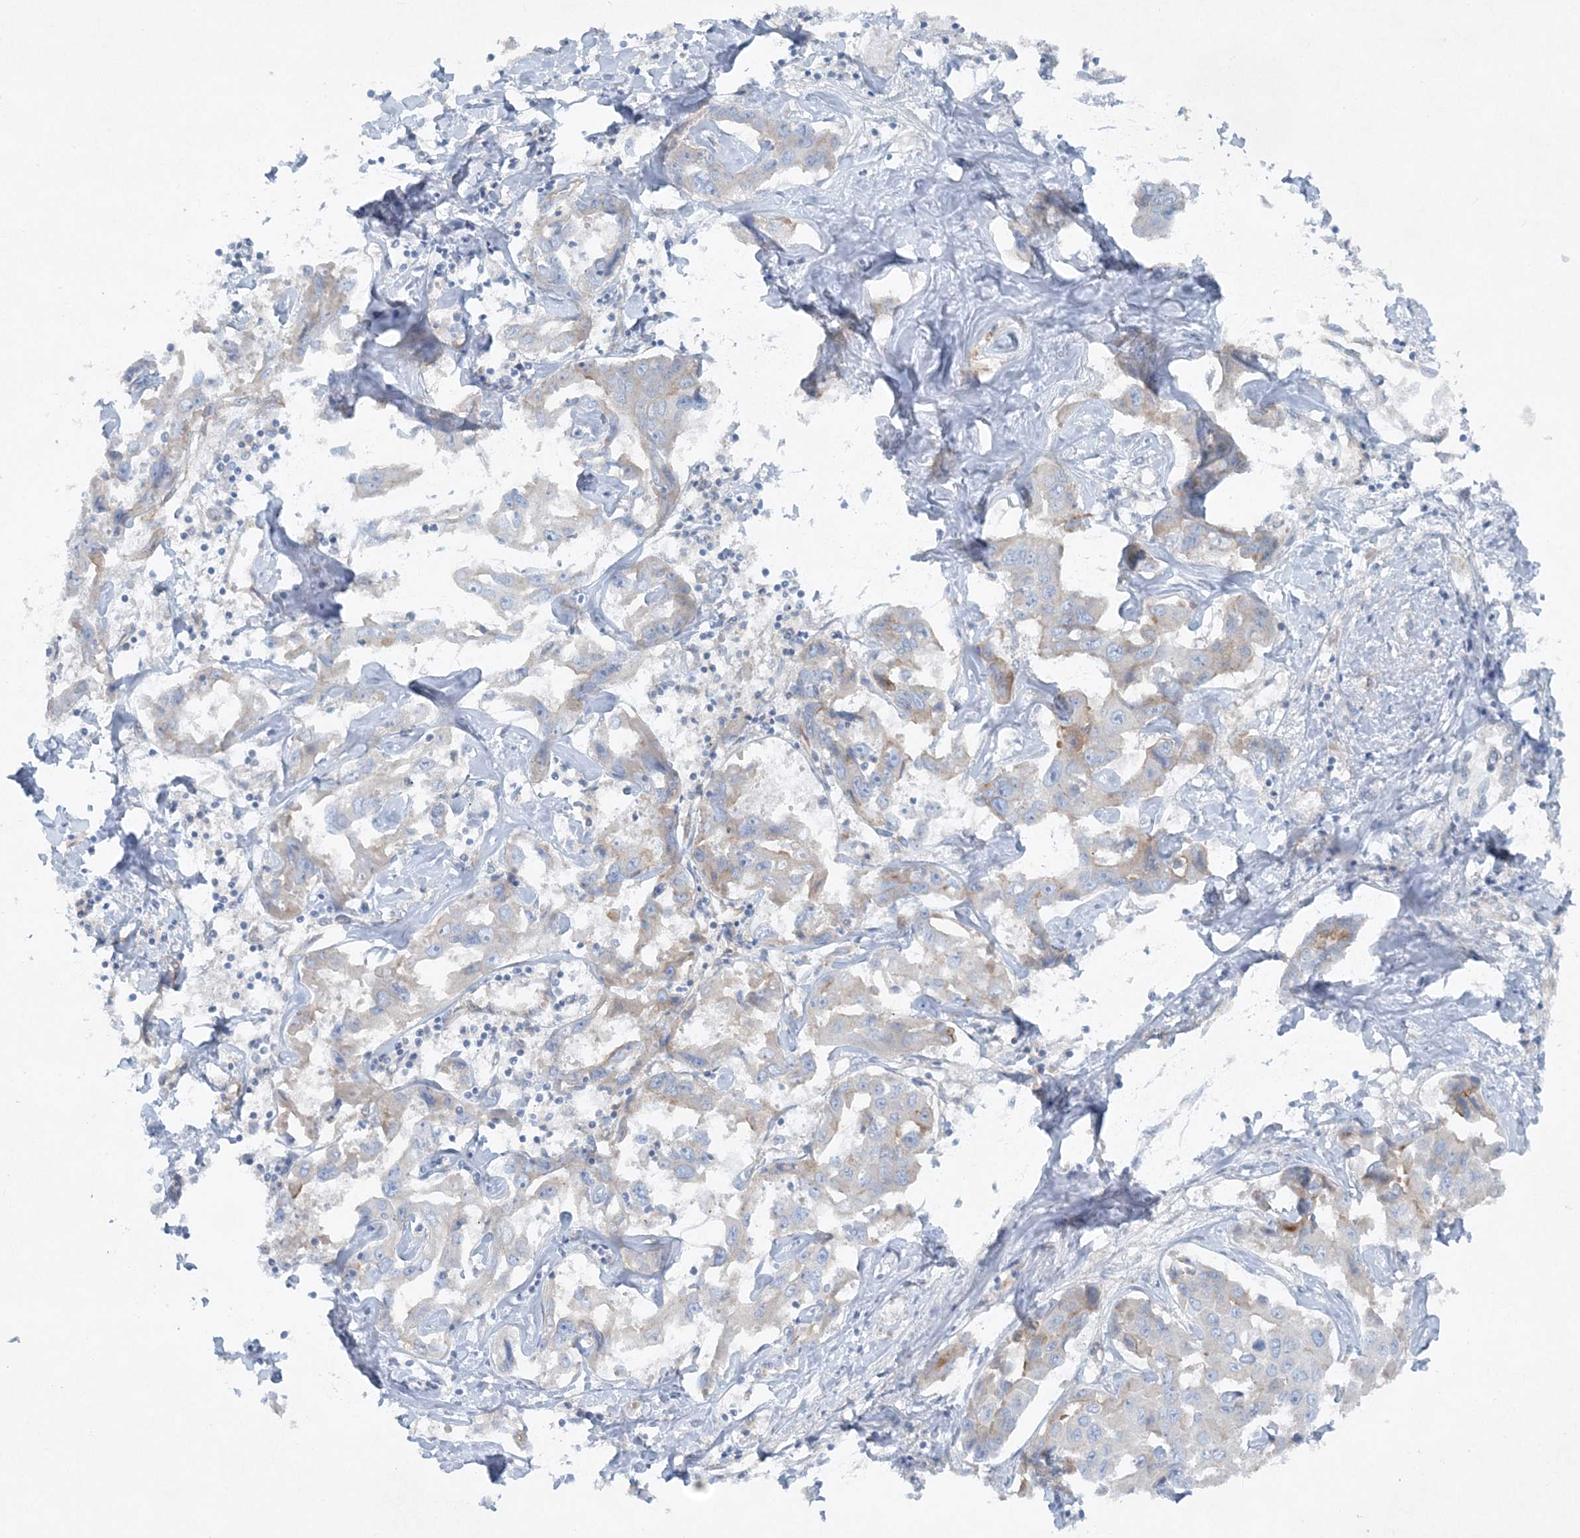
{"staining": {"intensity": "weak", "quantity": "<25%", "location": "cytoplasmic/membranous"}, "tissue": "liver cancer", "cell_type": "Tumor cells", "image_type": "cancer", "snomed": [{"axis": "morphology", "description": "Cholangiocarcinoma"}, {"axis": "topography", "description": "Liver"}], "caption": "A histopathology image of liver cancer stained for a protein exhibits no brown staining in tumor cells. The staining was performed using DAB to visualize the protein expression in brown, while the nuclei were stained in blue with hematoxylin (Magnification: 20x).", "gene": "ATP11A", "patient": {"sex": "male", "age": 59}}